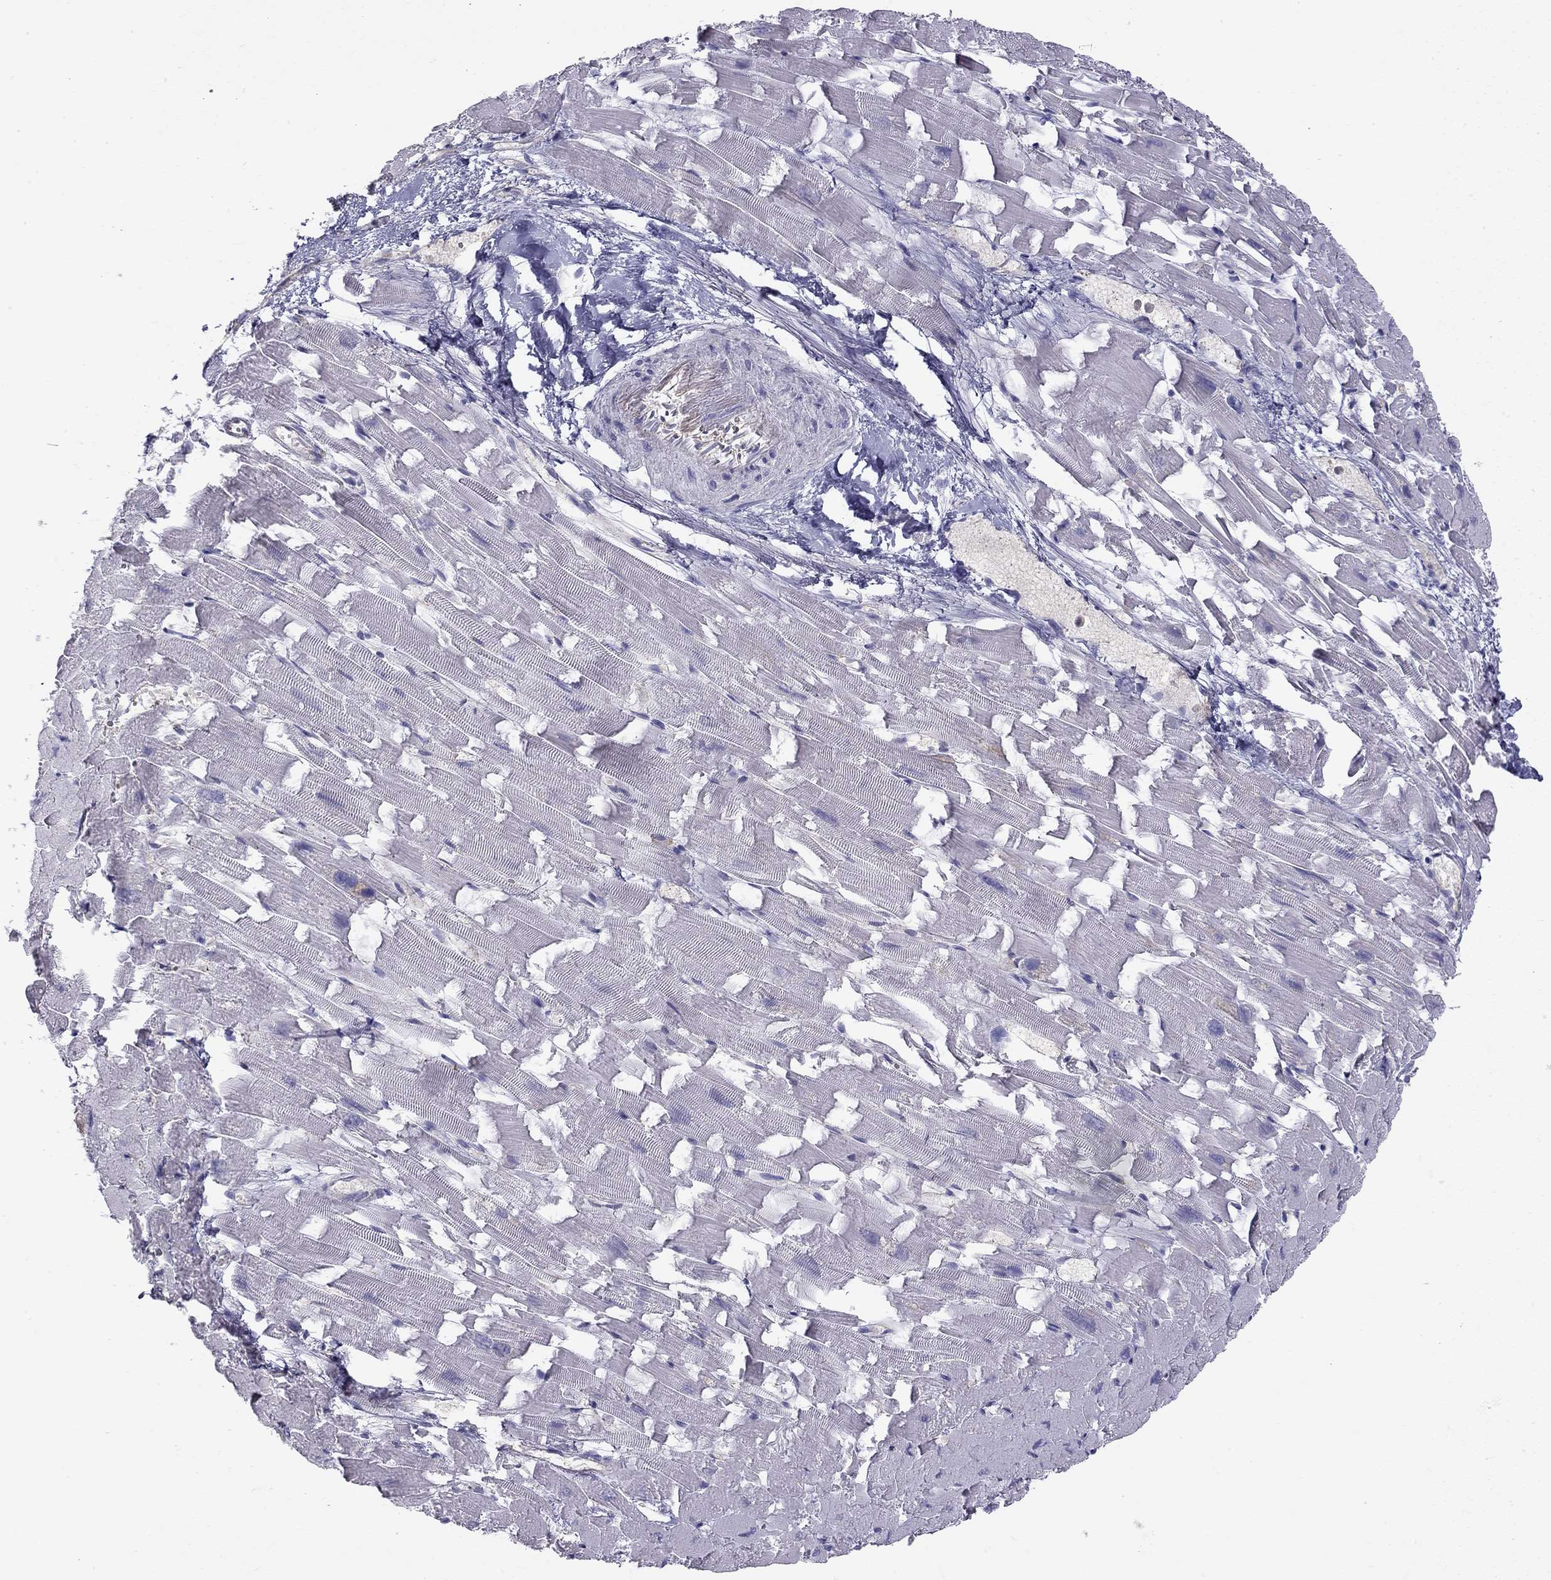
{"staining": {"intensity": "negative", "quantity": "none", "location": "none"}, "tissue": "heart muscle", "cell_type": "Cardiomyocytes", "image_type": "normal", "snomed": [{"axis": "morphology", "description": "Normal tissue, NOS"}, {"axis": "topography", "description": "Heart"}], "caption": "Human heart muscle stained for a protein using IHC demonstrates no expression in cardiomyocytes.", "gene": "TDRD6", "patient": {"sex": "female", "age": 64}}